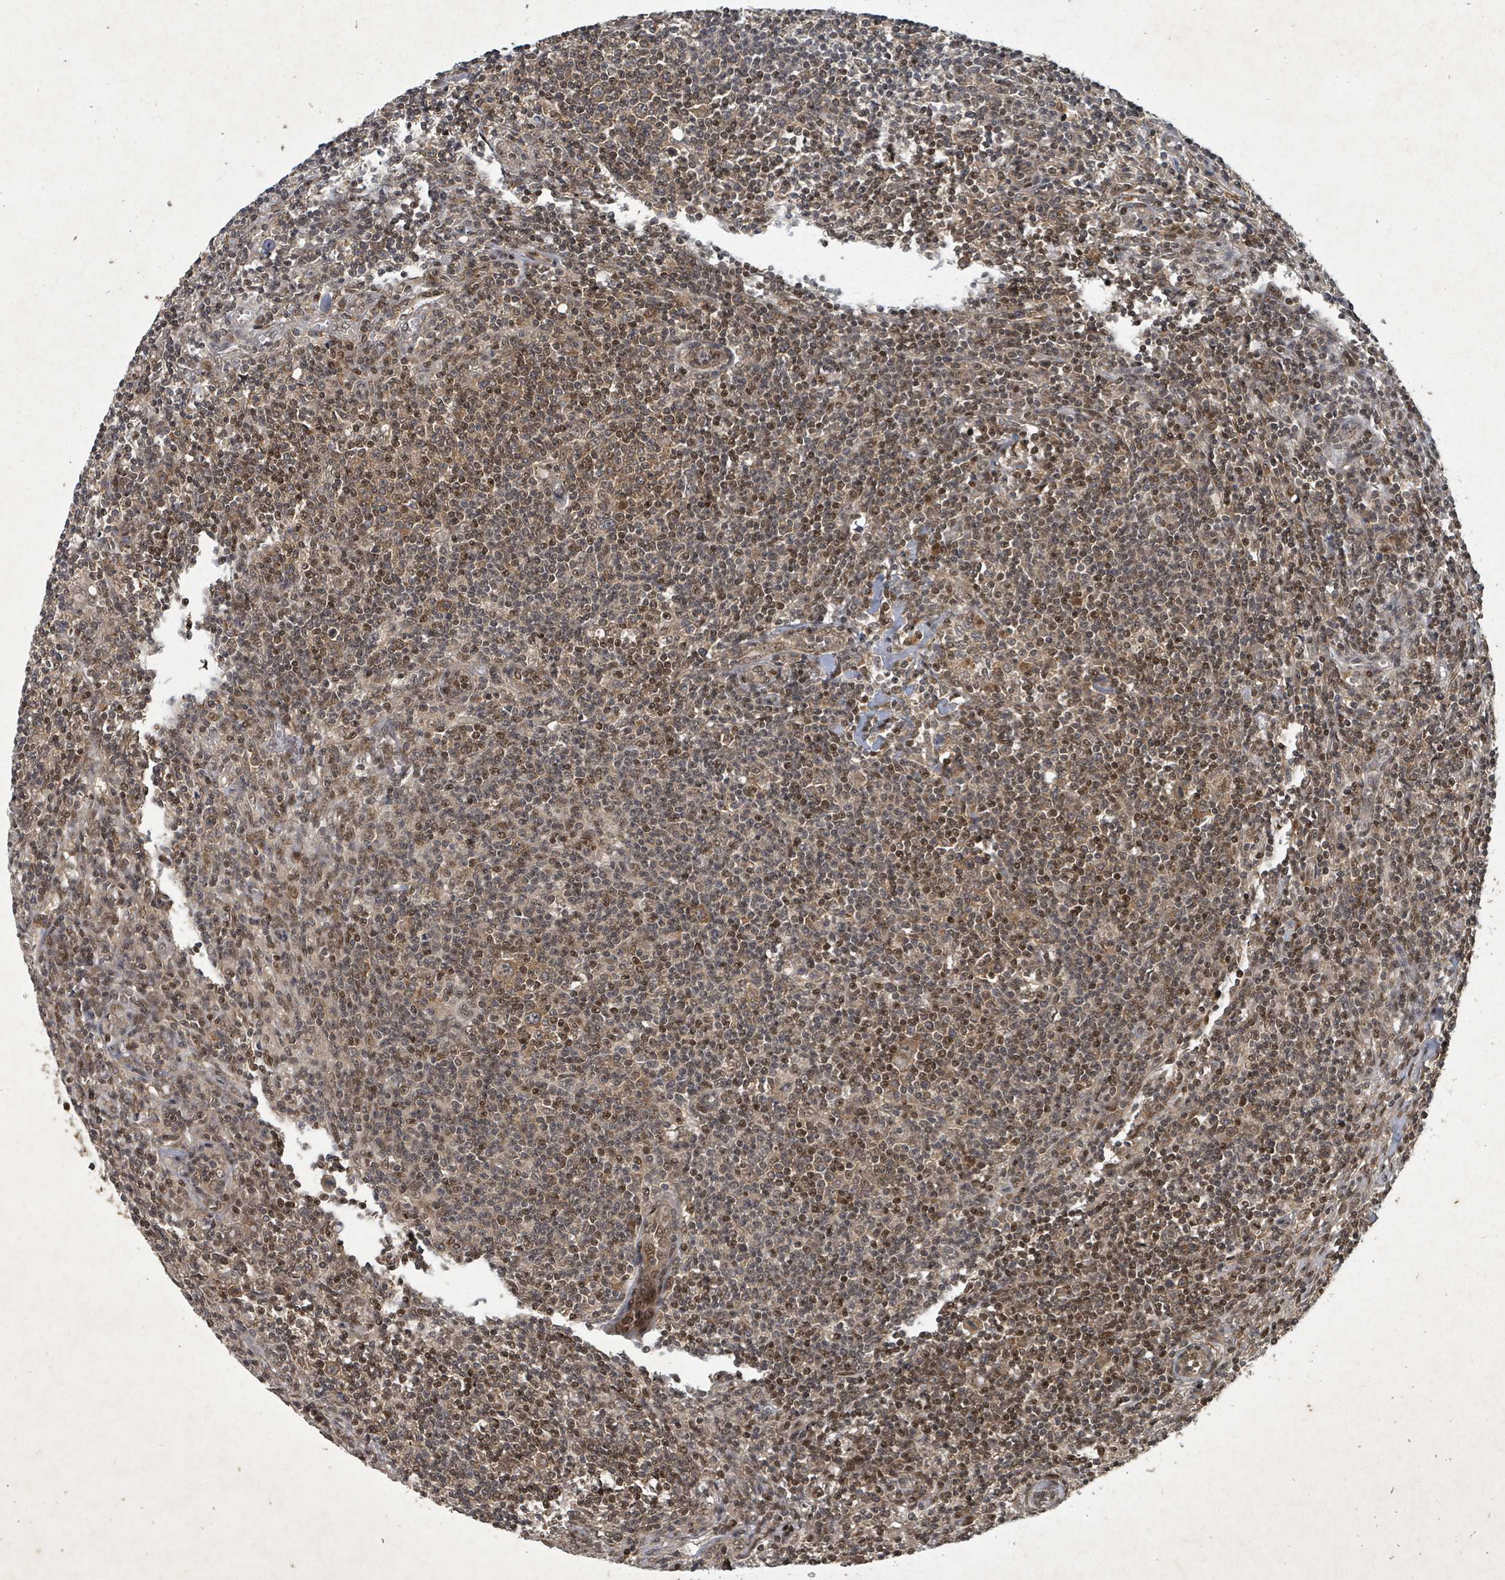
{"staining": {"intensity": "moderate", "quantity": ">75%", "location": "cytoplasmic/membranous"}, "tissue": "lymphoma", "cell_type": "Tumor cells", "image_type": "cancer", "snomed": [{"axis": "morphology", "description": "Hodgkin's disease, NOS"}, {"axis": "topography", "description": "Lymph node"}], "caption": "A brown stain shows moderate cytoplasmic/membranous expression of a protein in human lymphoma tumor cells. The staining was performed using DAB (3,3'-diaminobenzidine), with brown indicating positive protein expression. Nuclei are stained blue with hematoxylin.", "gene": "KDM4E", "patient": {"sex": "male", "age": 83}}